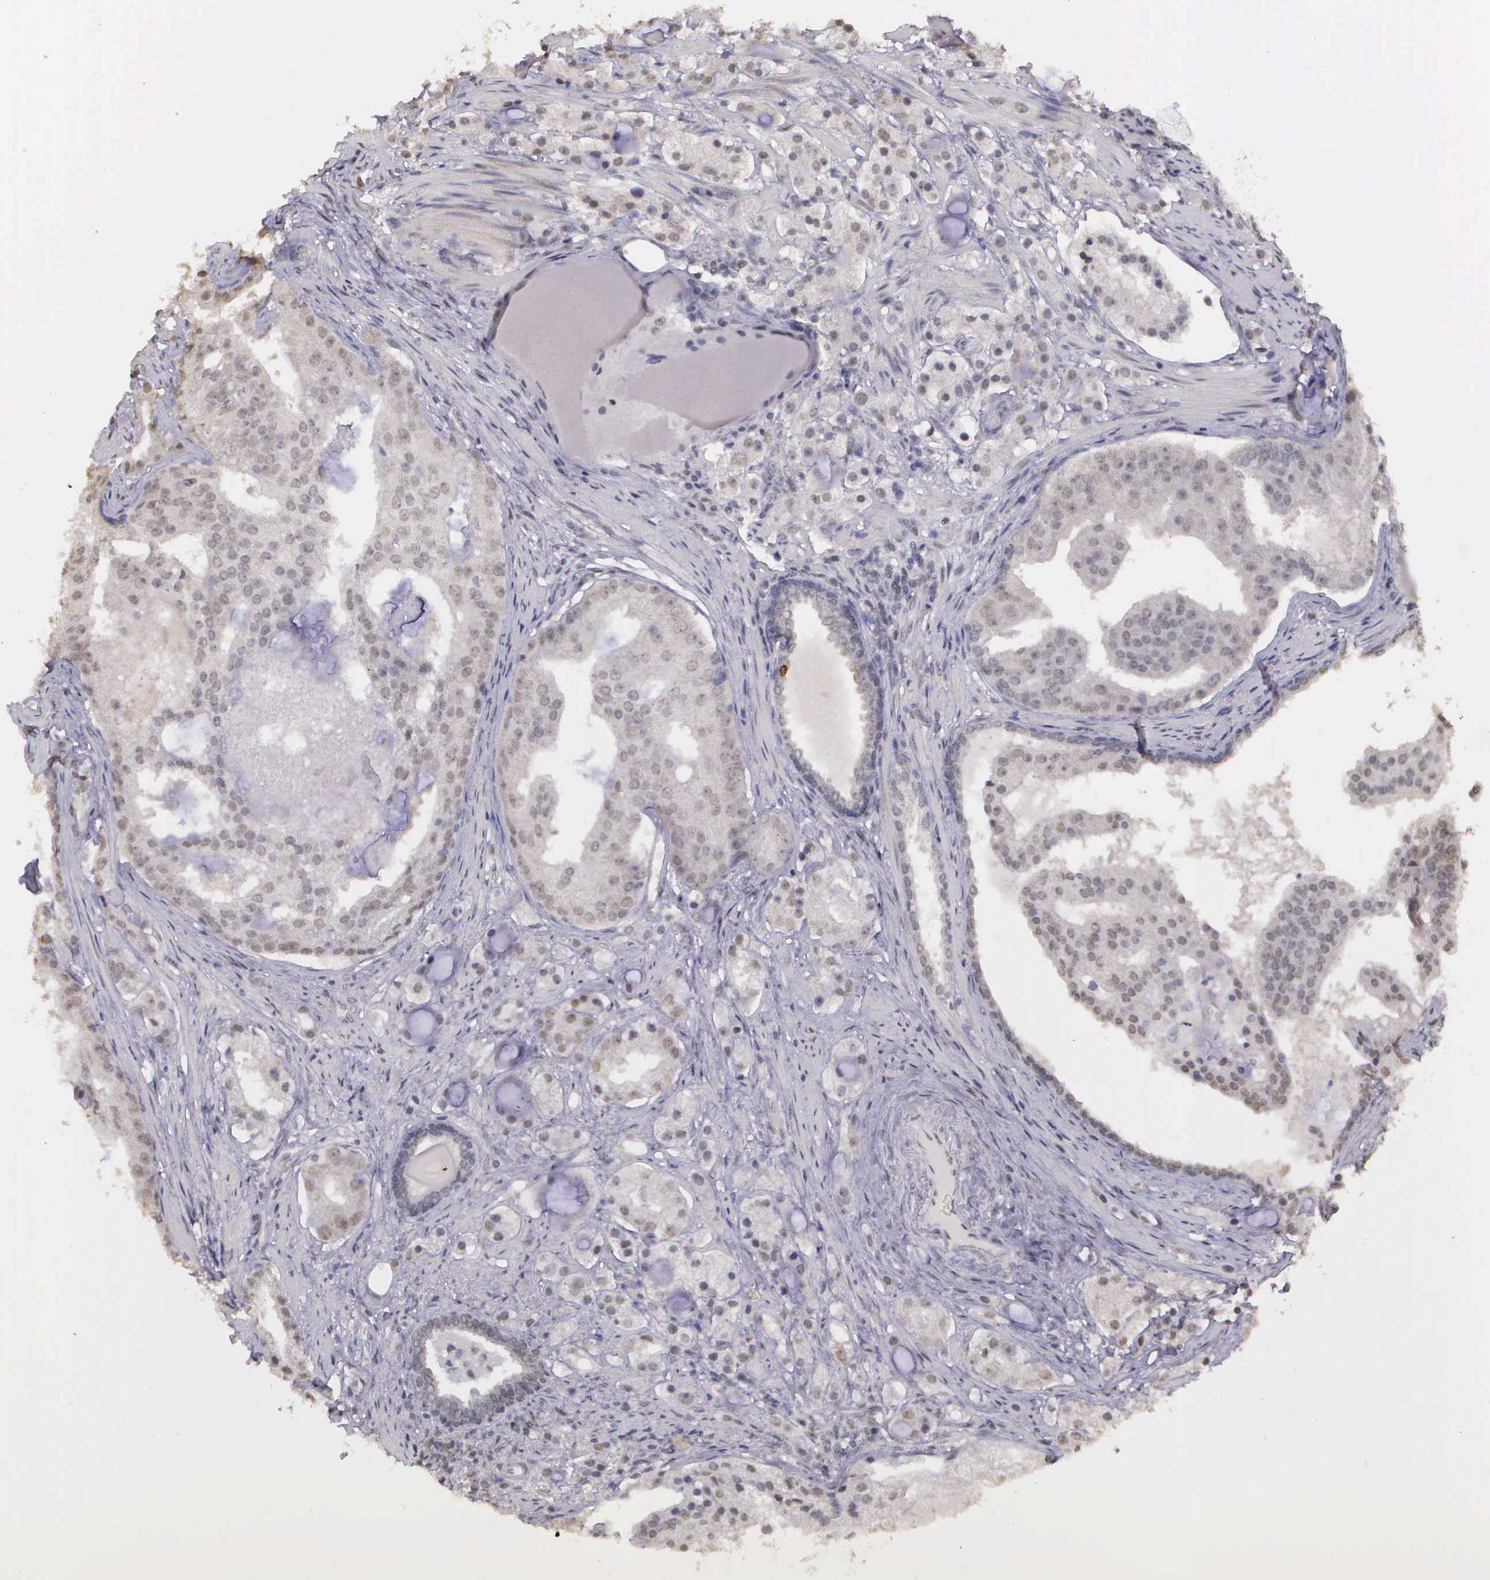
{"staining": {"intensity": "weak", "quantity": "<25%", "location": "nuclear"}, "tissue": "prostate cancer", "cell_type": "Tumor cells", "image_type": "cancer", "snomed": [{"axis": "morphology", "description": "Adenocarcinoma, High grade"}, {"axis": "topography", "description": "Prostate"}], "caption": "This is a micrograph of IHC staining of prostate cancer (adenocarcinoma (high-grade)), which shows no positivity in tumor cells. The staining was performed using DAB (3,3'-diaminobenzidine) to visualize the protein expression in brown, while the nuclei were stained in blue with hematoxylin (Magnification: 20x).", "gene": "ARMCX5", "patient": {"sex": "male", "age": 68}}